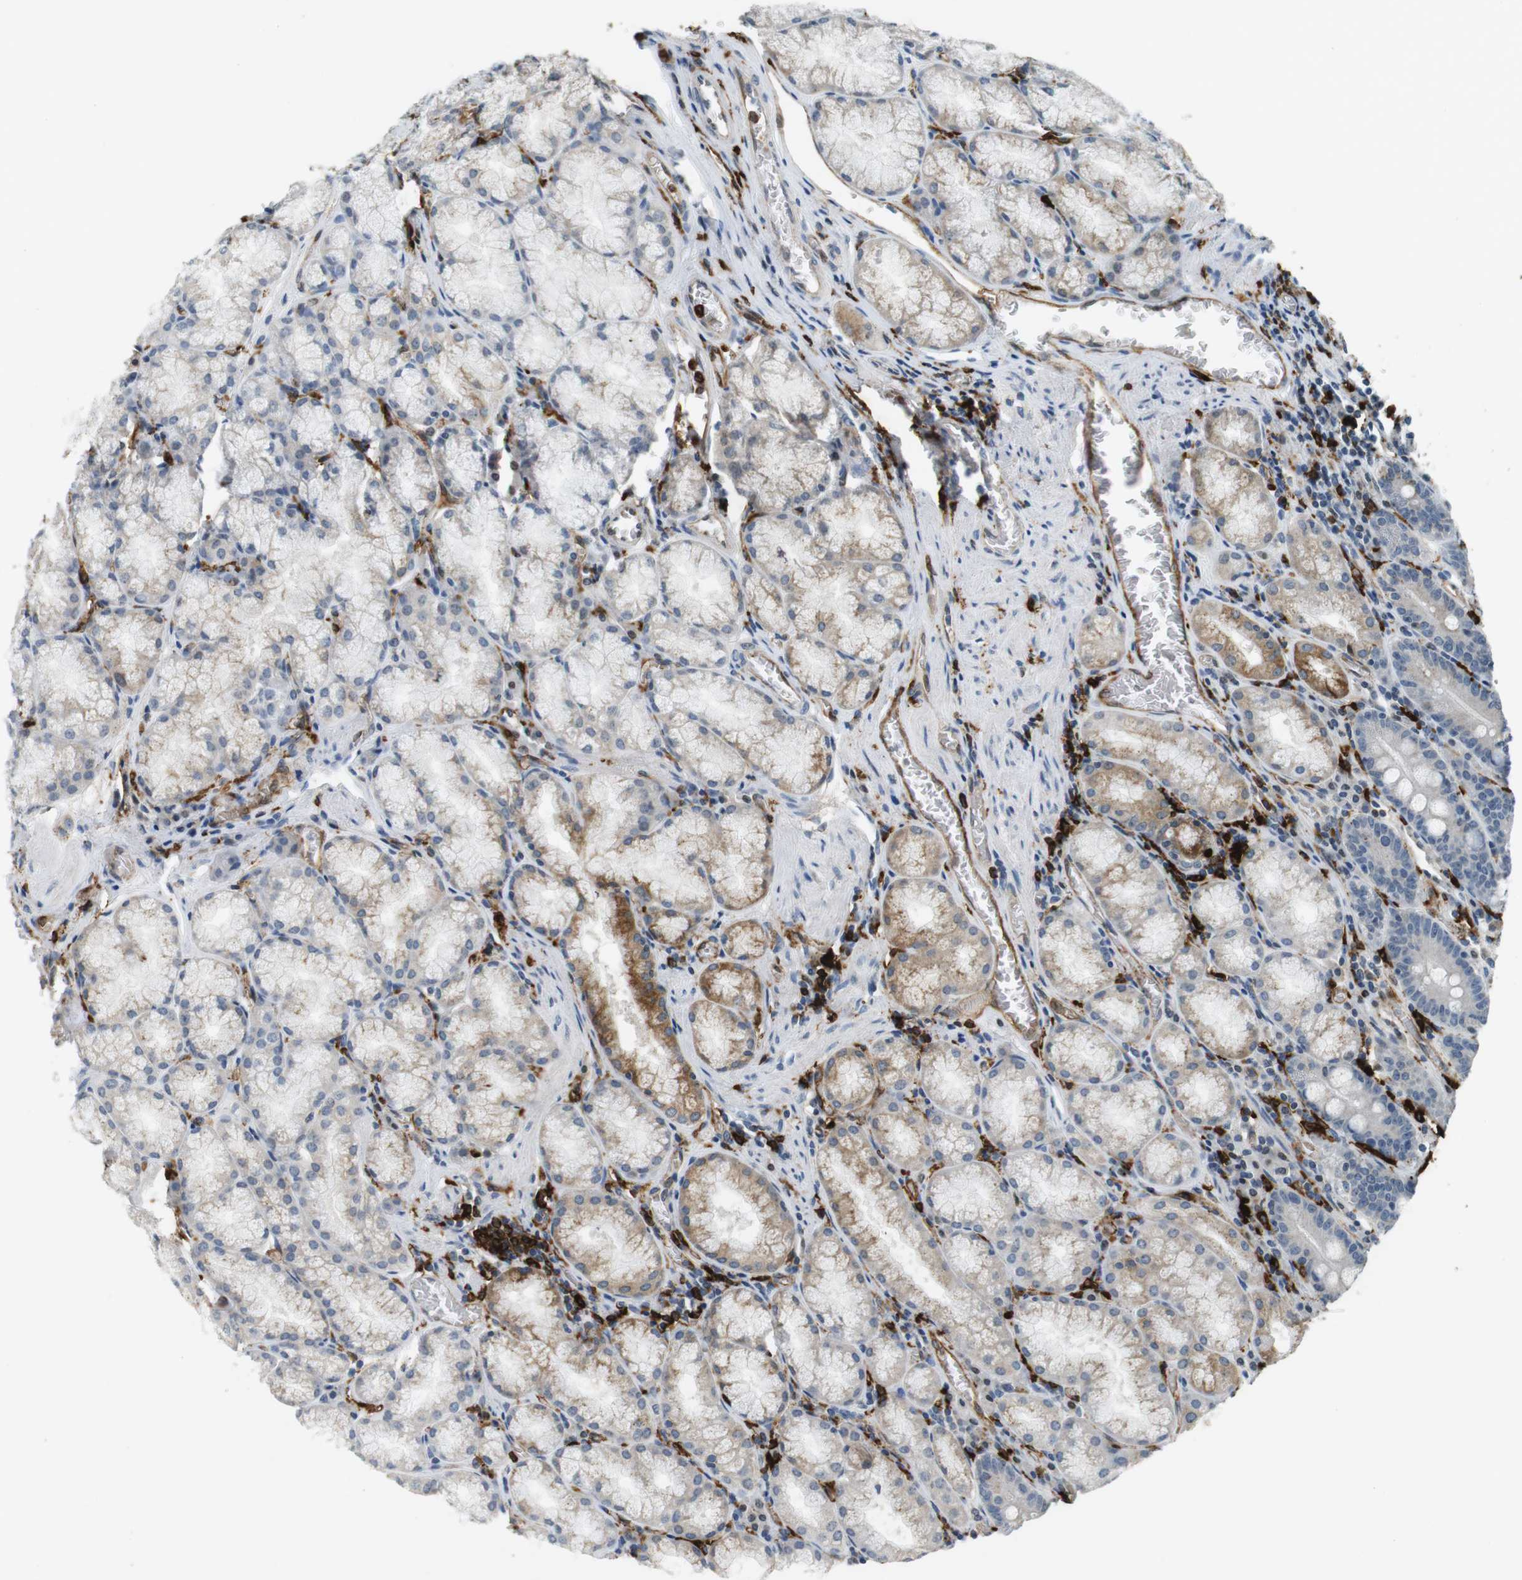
{"staining": {"intensity": "strong", "quantity": "25%-75%", "location": "cytoplasmic/membranous"}, "tissue": "stomach", "cell_type": "Glandular cells", "image_type": "normal", "snomed": [{"axis": "morphology", "description": "Normal tissue, NOS"}, {"axis": "topography", "description": "Stomach, lower"}], "caption": "Glandular cells show strong cytoplasmic/membranous expression in approximately 25%-75% of cells in normal stomach. (IHC, brightfield microscopy, high magnification).", "gene": "HLA", "patient": {"sex": "male", "age": 56}}